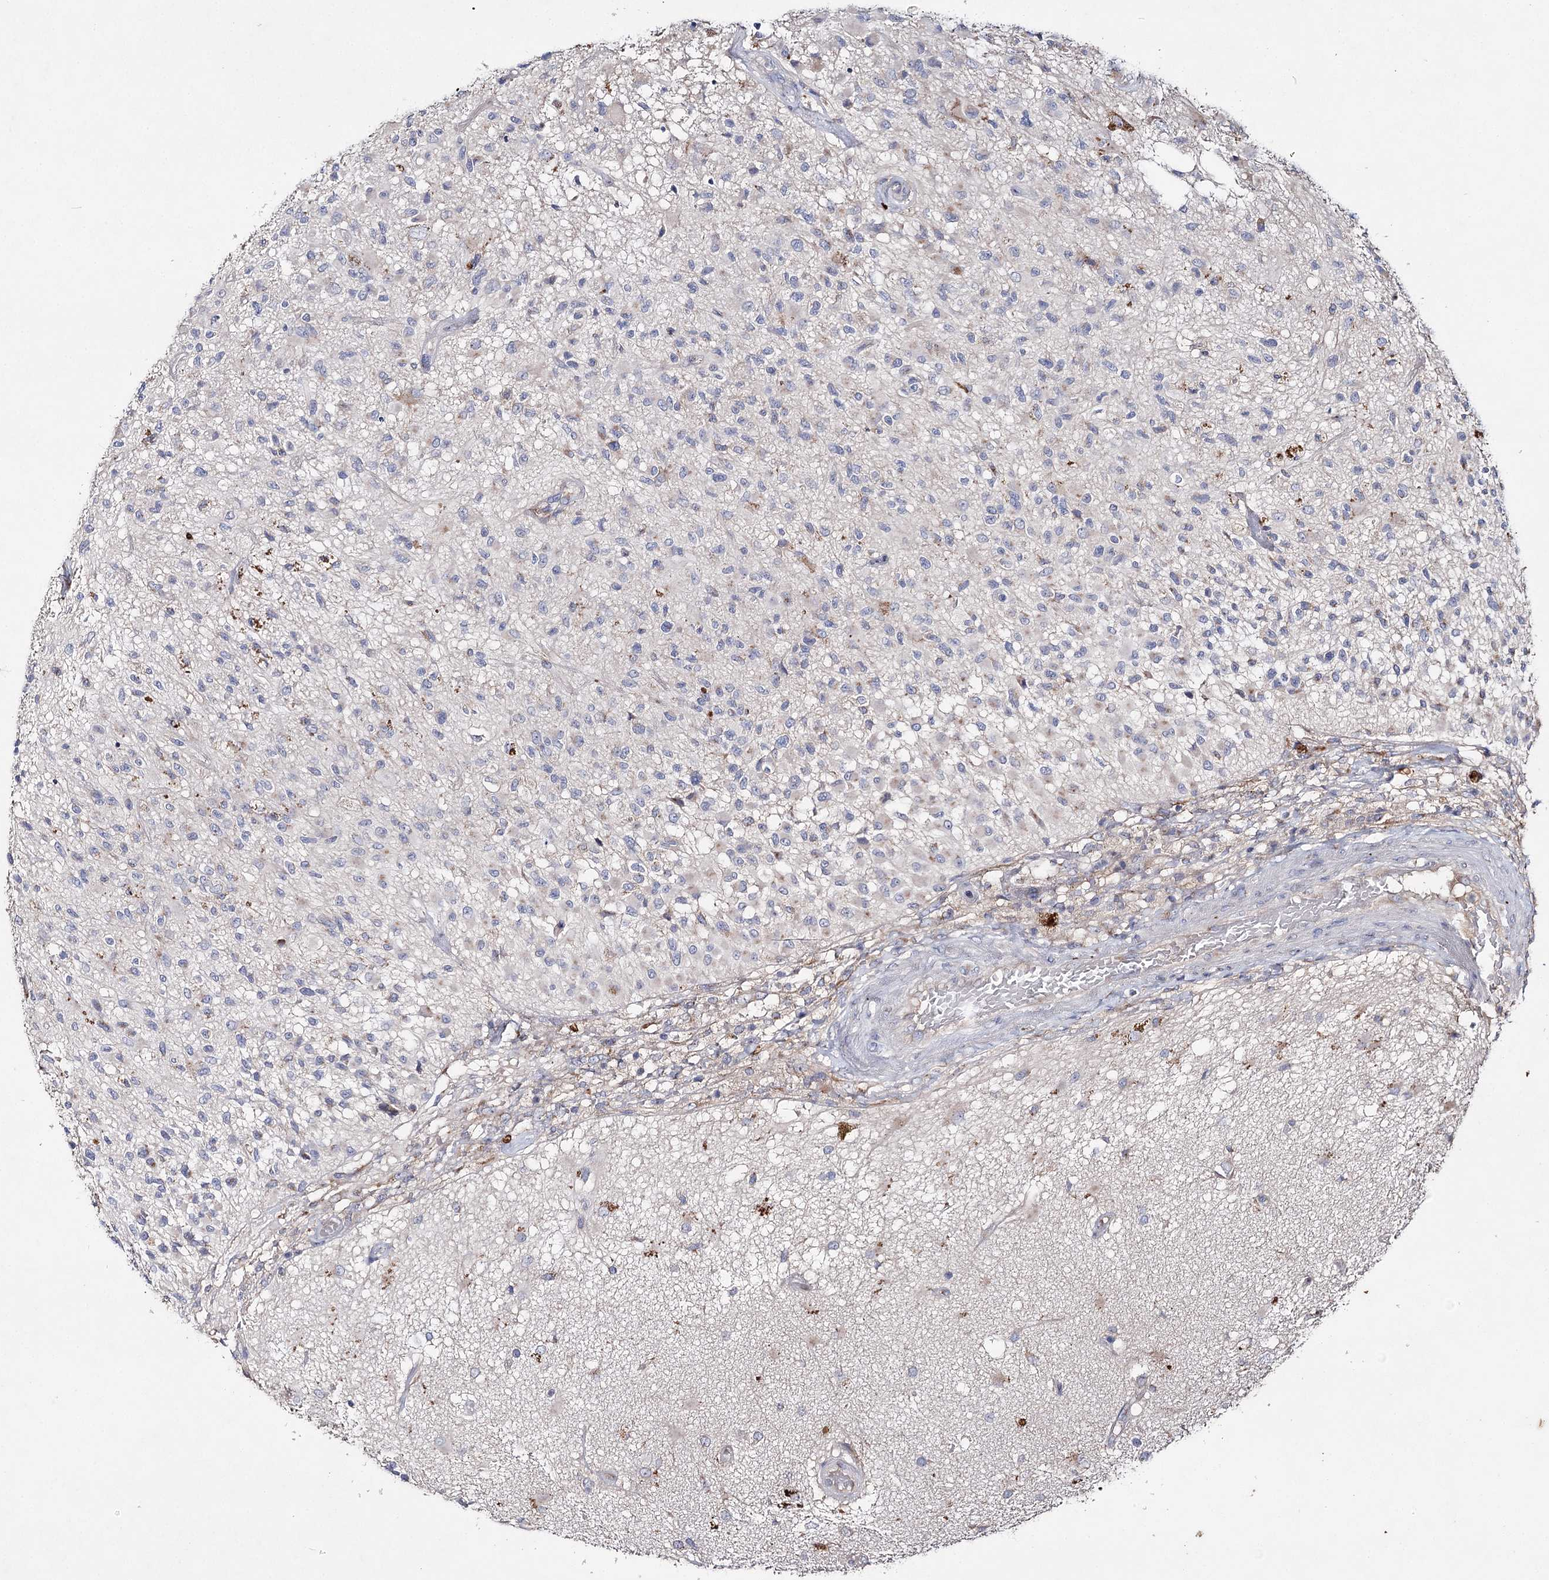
{"staining": {"intensity": "negative", "quantity": "none", "location": "none"}, "tissue": "glioma", "cell_type": "Tumor cells", "image_type": "cancer", "snomed": [{"axis": "morphology", "description": "Glioma, malignant, High grade"}, {"axis": "morphology", "description": "Glioblastoma, NOS"}, {"axis": "topography", "description": "Brain"}], "caption": "The IHC photomicrograph has no significant expression in tumor cells of glioma tissue.", "gene": "IL1RAP", "patient": {"sex": "male", "age": 60}}